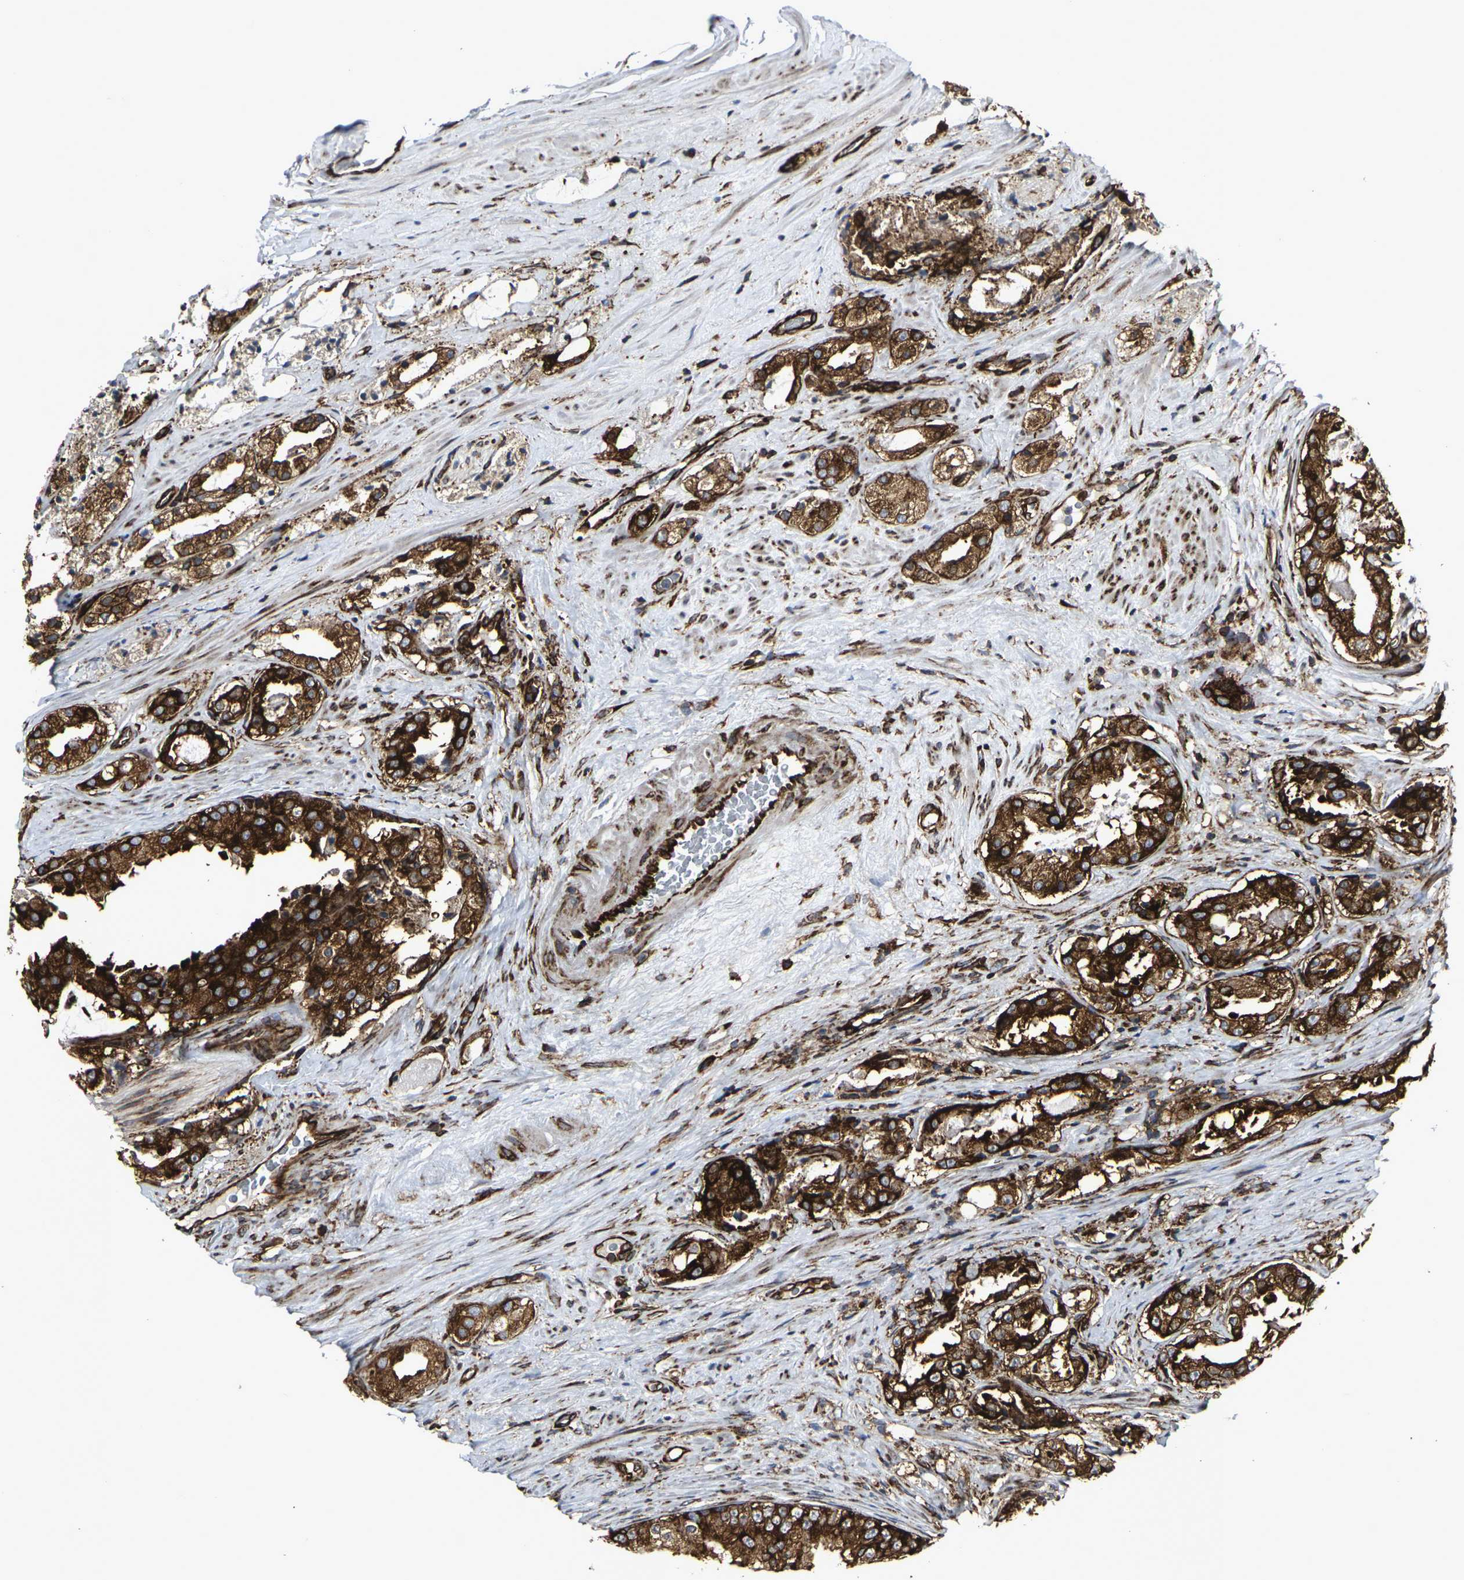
{"staining": {"intensity": "strong", "quantity": ">75%", "location": "cytoplasmic/membranous"}, "tissue": "prostate cancer", "cell_type": "Tumor cells", "image_type": "cancer", "snomed": [{"axis": "morphology", "description": "Adenocarcinoma, High grade"}, {"axis": "topography", "description": "Prostate"}], "caption": "DAB immunohistochemical staining of adenocarcinoma (high-grade) (prostate) exhibits strong cytoplasmic/membranous protein staining in approximately >75% of tumor cells.", "gene": "MARCHF2", "patient": {"sex": "male", "age": 73}}